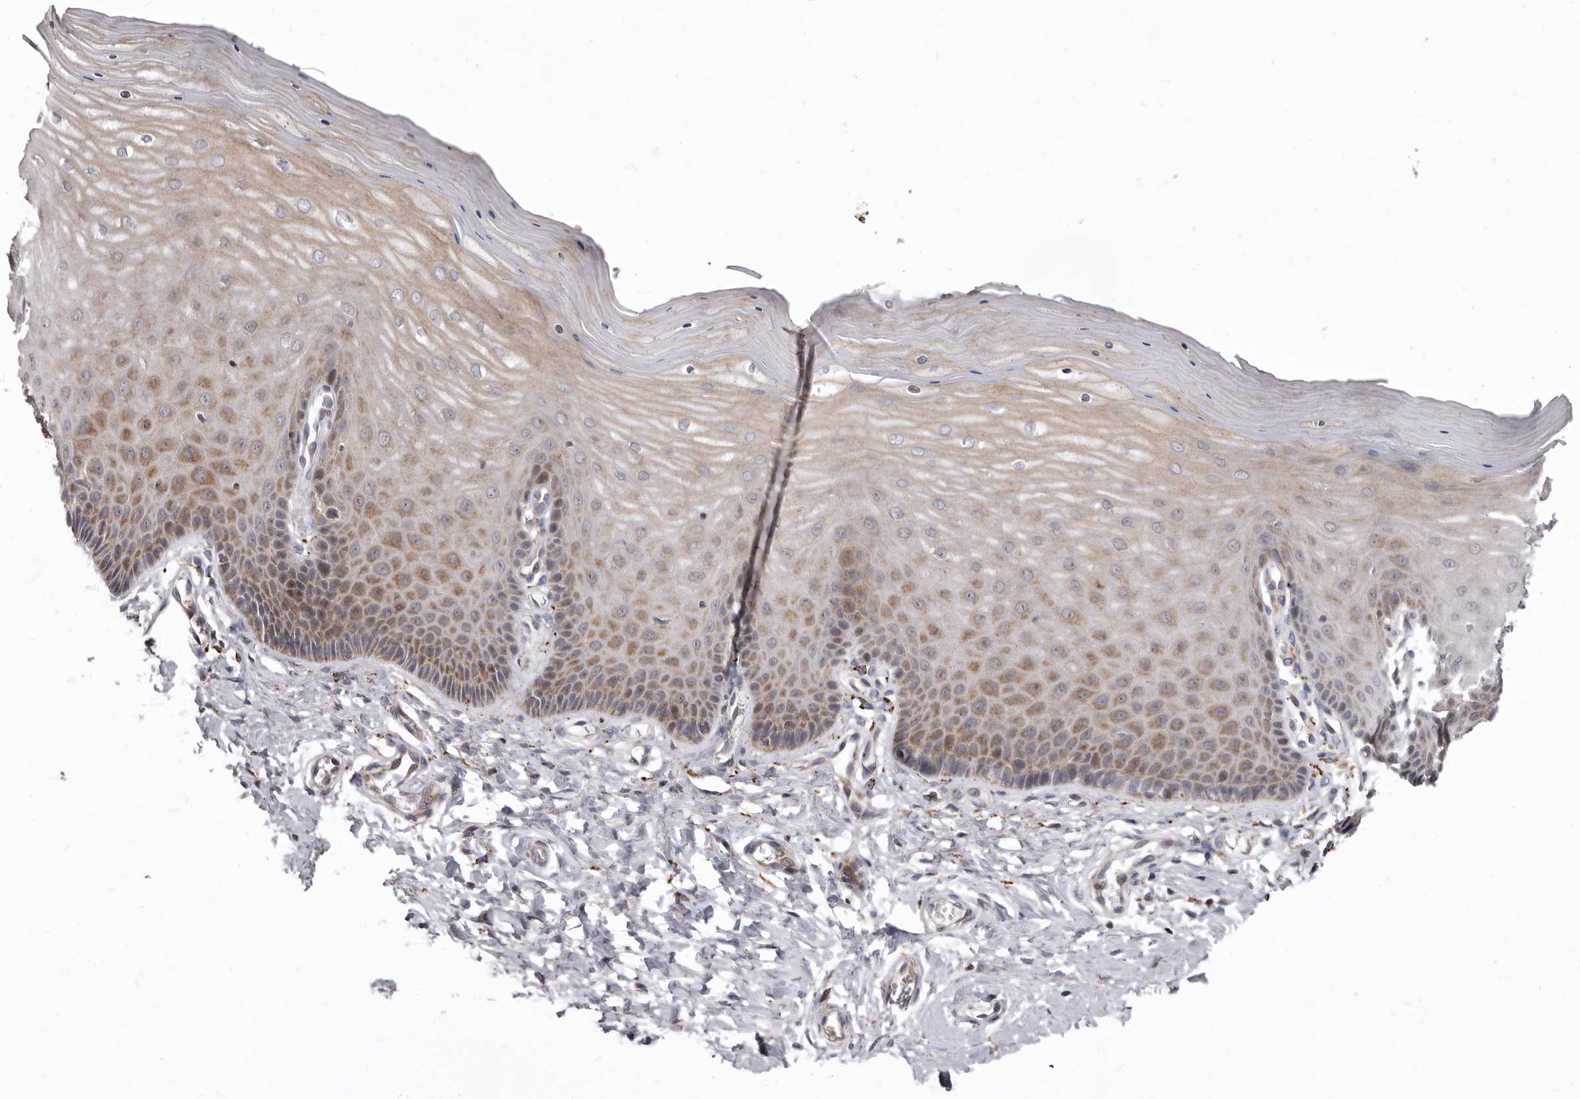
{"staining": {"intensity": "moderate", "quantity": "25%-75%", "location": "cytoplasmic/membranous"}, "tissue": "cervix", "cell_type": "Glandular cells", "image_type": "normal", "snomed": [{"axis": "morphology", "description": "Normal tissue, NOS"}, {"axis": "topography", "description": "Cervix"}], "caption": "DAB (3,3'-diaminobenzidine) immunohistochemical staining of normal human cervix shows moderate cytoplasmic/membranous protein expression in approximately 25%-75% of glandular cells.", "gene": "SMC4", "patient": {"sex": "female", "age": 55}}